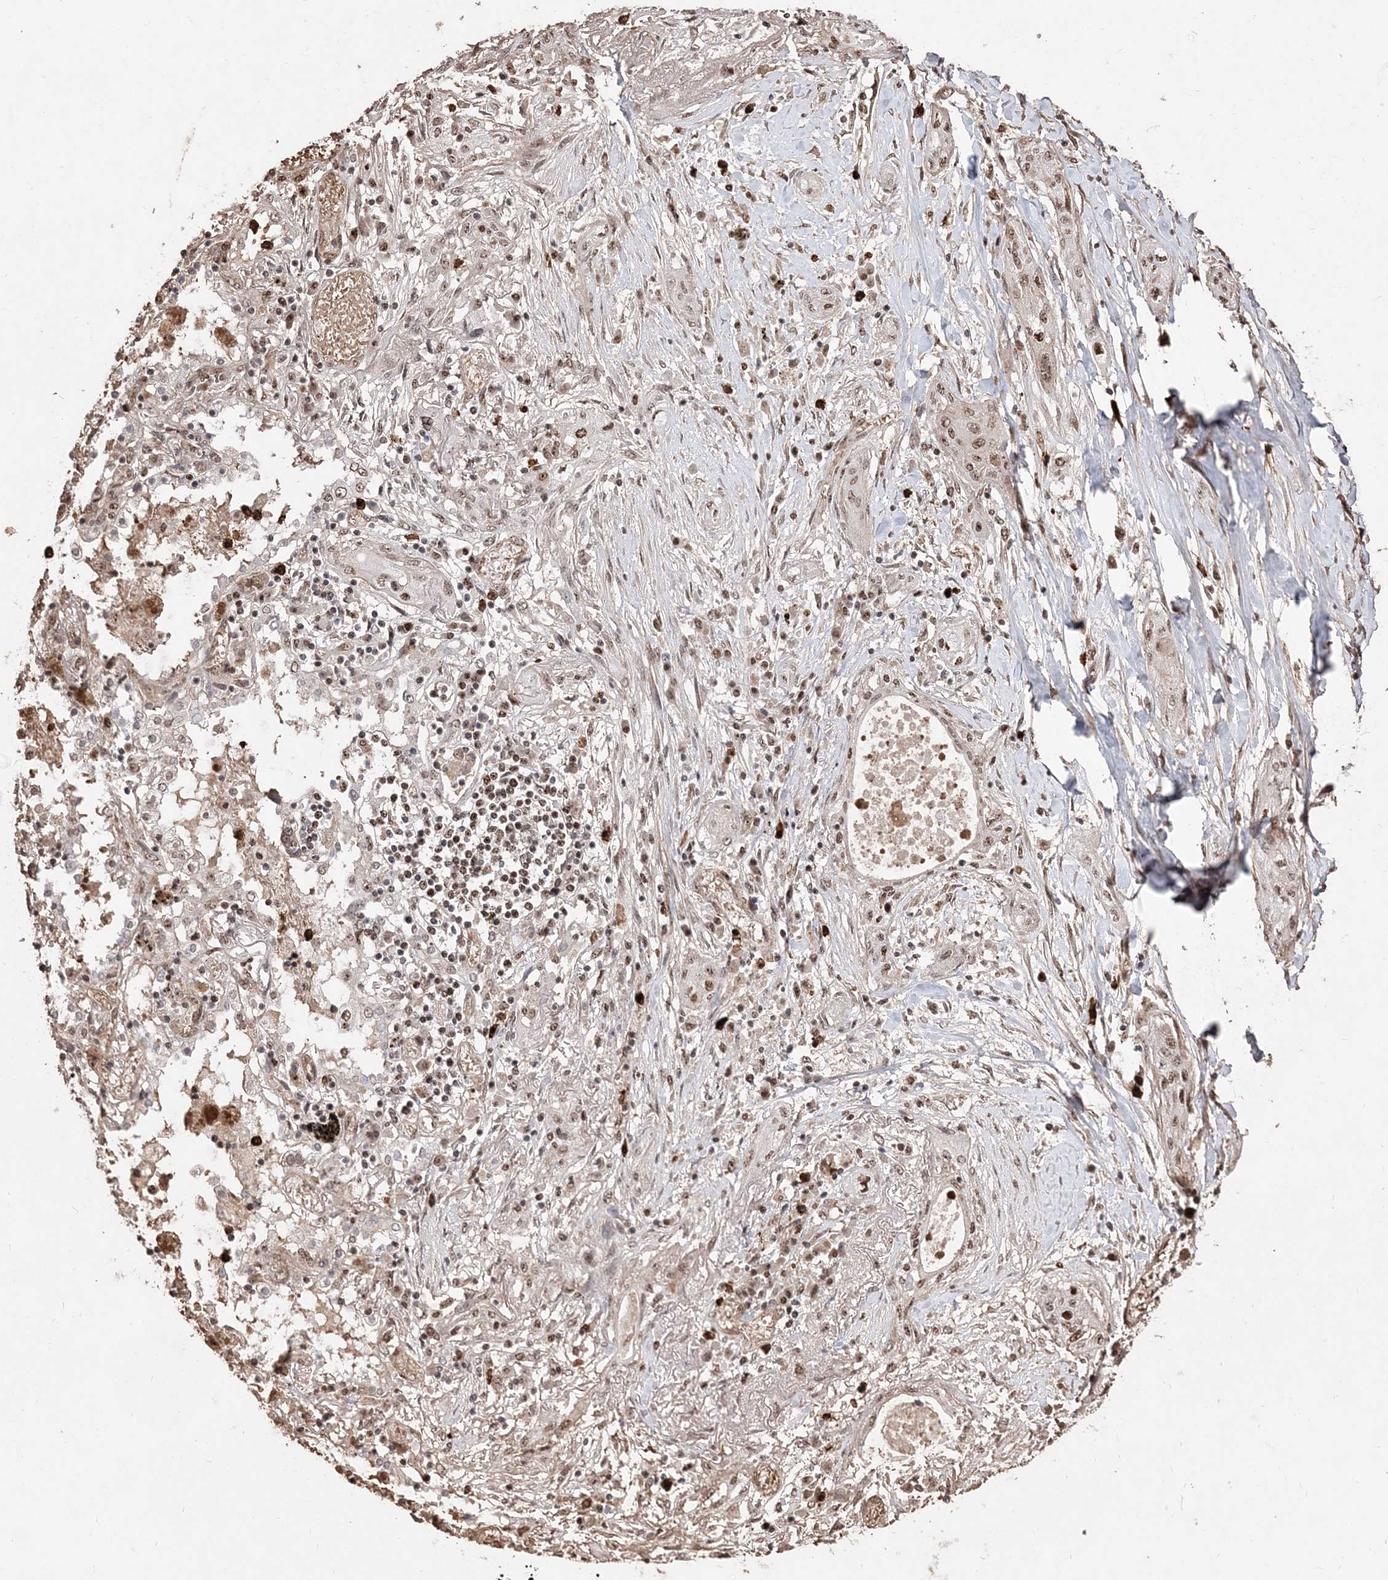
{"staining": {"intensity": "moderate", "quantity": ">75%", "location": "nuclear"}, "tissue": "lung cancer", "cell_type": "Tumor cells", "image_type": "cancer", "snomed": [{"axis": "morphology", "description": "Squamous cell carcinoma, NOS"}, {"axis": "topography", "description": "Lung"}], "caption": "Squamous cell carcinoma (lung) tissue reveals moderate nuclear positivity in about >75% of tumor cells", "gene": "RBM17", "patient": {"sex": "female", "age": 47}}